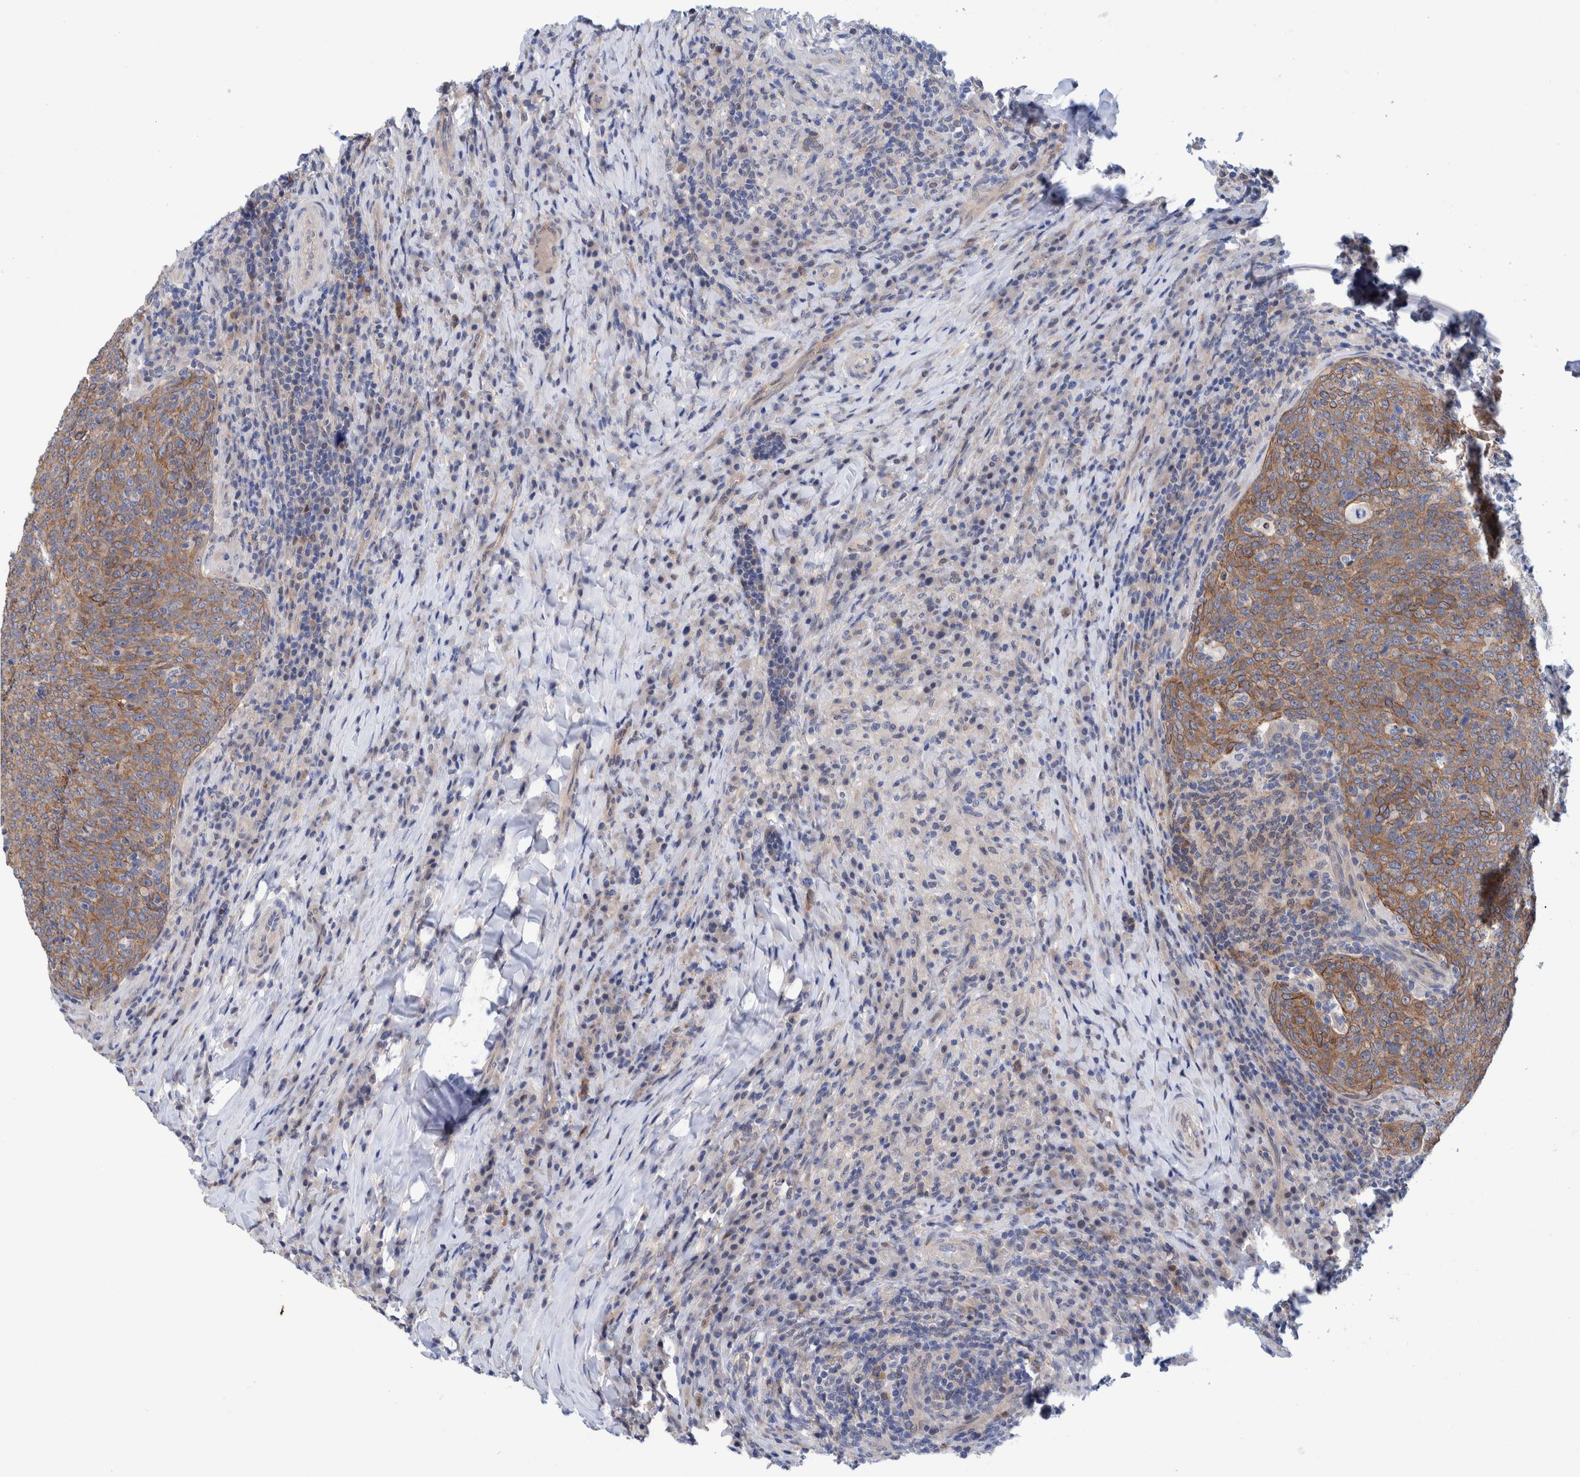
{"staining": {"intensity": "moderate", "quantity": ">75%", "location": "cytoplasmic/membranous"}, "tissue": "head and neck cancer", "cell_type": "Tumor cells", "image_type": "cancer", "snomed": [{"axis": "morphology", "description": "Squamous cell carcinoma, NOS"}, {"axis": "morphology", "description": "Squamous cell carcinoma, metastatic, NOS"}, {"axis": "topography", "description": "Lymph node"}, {"axis": "topography", "description": "Head-Neck"}], "caption": "Approximately >75% of tumor cells in human head and neck squamous cell carcinoma exhibit moderate cytoplasmic/membranous protein positivity as visualized by brown immunohistochemical staining.", "gene": "PFAS", "patient": {"sex": "male", "age": 62}}